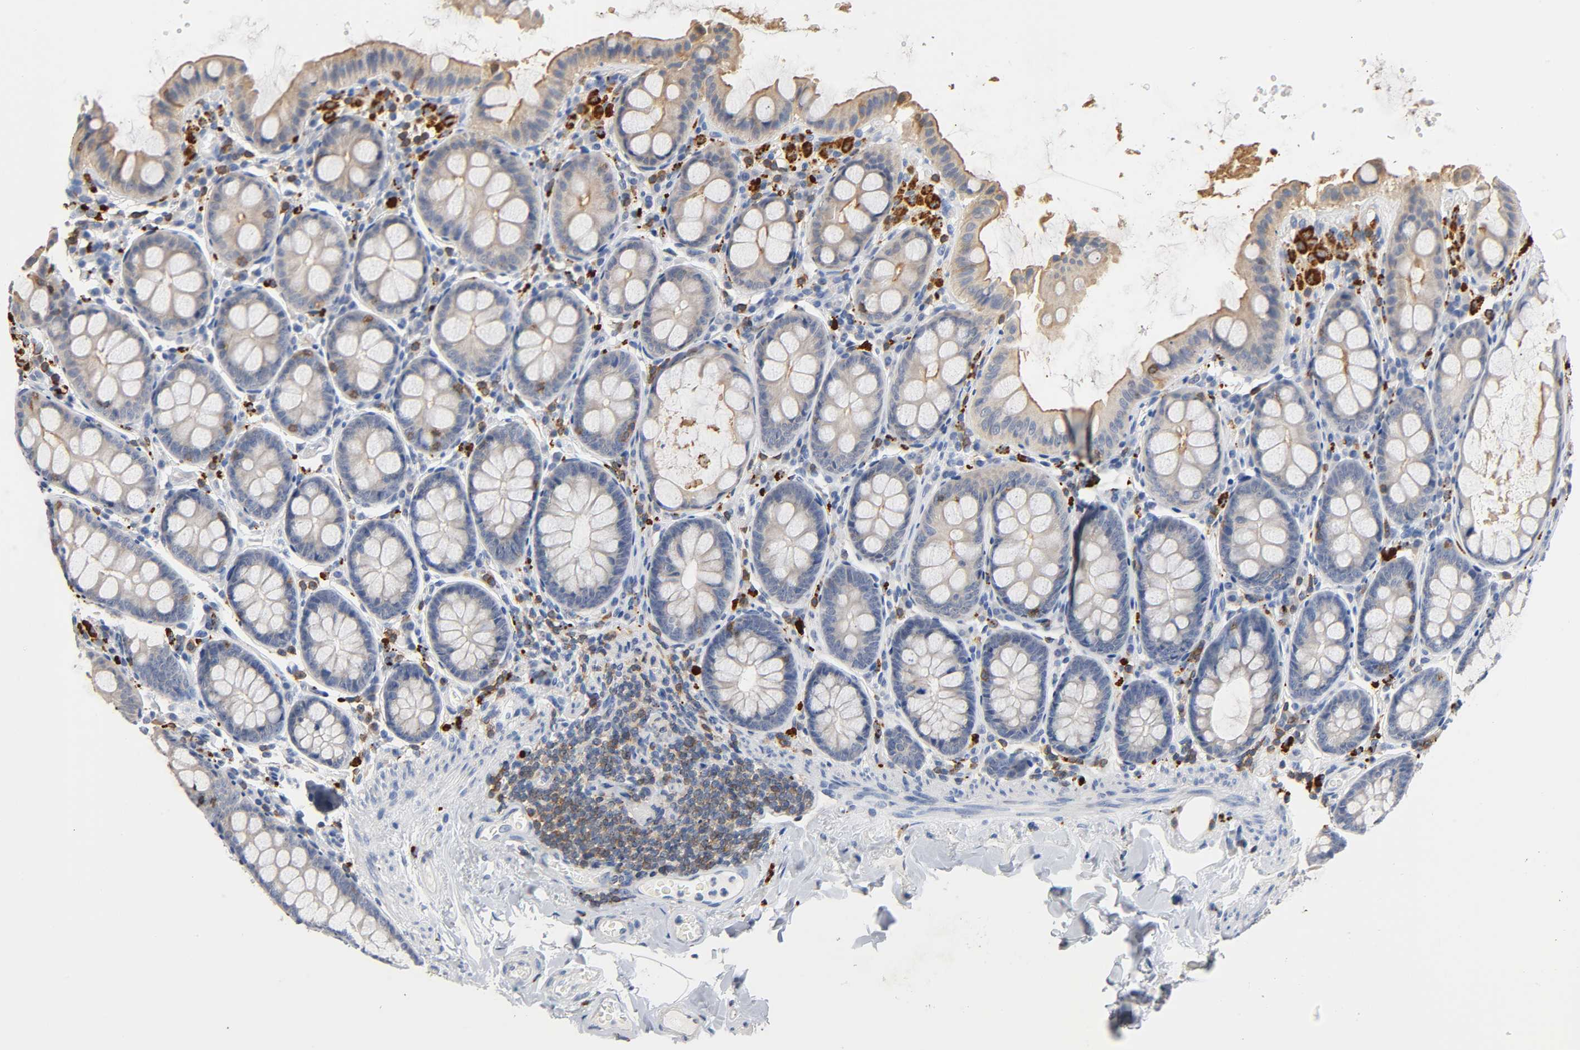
{"staining": {"intensity": "negative", "quantity": "none", "location": "none"}, "tissue": "colon", "cell_type": "Endothelial cells", "image_type": "normal", "snomed": [{"axis": "morphology", "description": "Normal tissue, NOS"}, {"axis": "topography", "description": "Colon"}], "caption": "The image reveals no staining of endothelial cells in normal colon.", "gene": "UCKL1", "patient": {"sex": "female", "age": 61}}